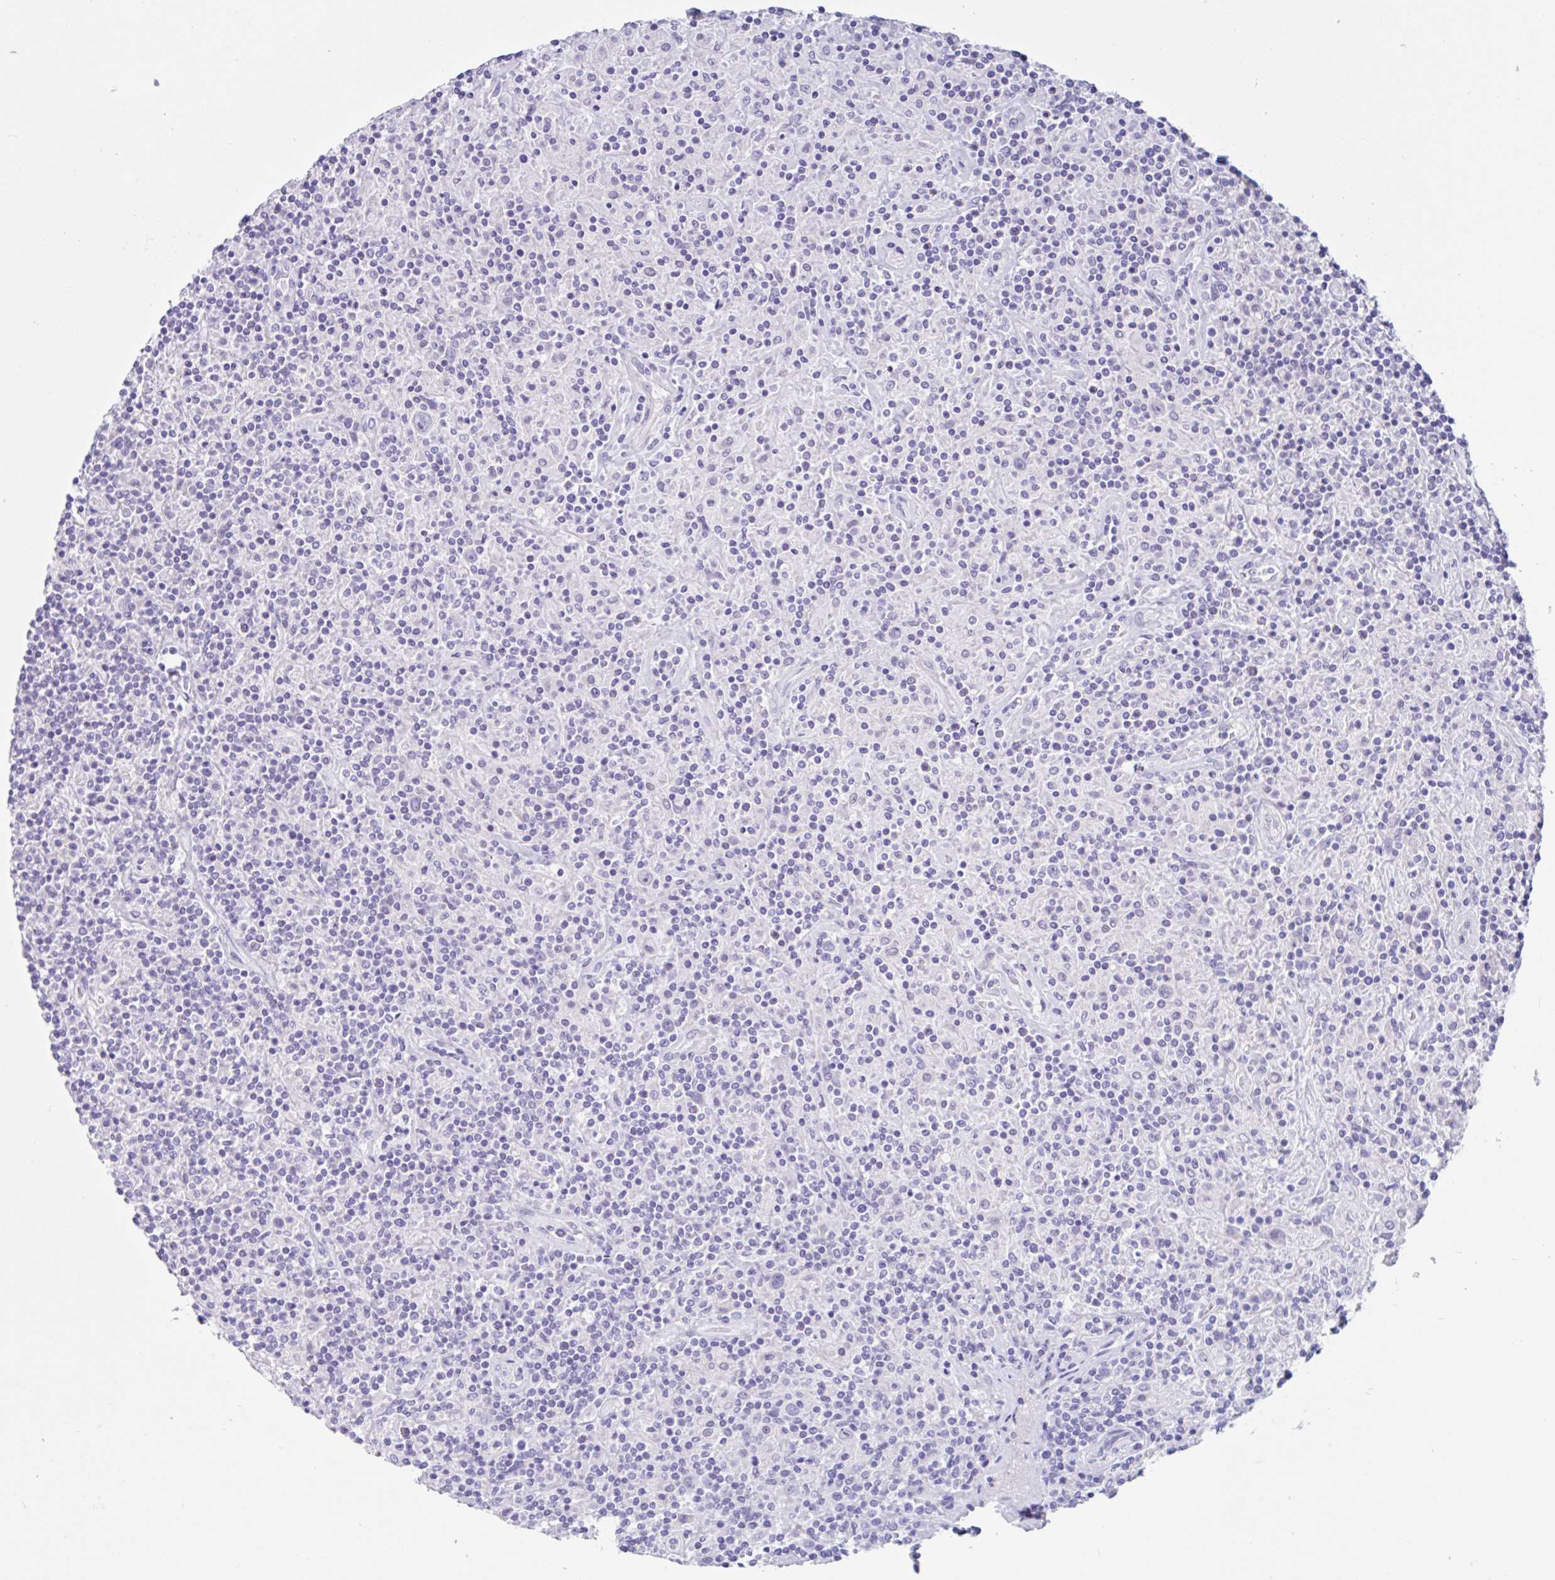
{"staining": {"intensity": "negative", "quantity": "none", "location": "none"}, "tissue": "lymphoma", "cell_type": "Tumor cells", "image_type": "cancer", "snomed": [{"axis": "morphology", "description": "Hodgkin's disease, NOS"}, {"axis": "topography", "description": "Lymph node"}], "caption": "Immunohistochemistry micrograph of neoplastic tissue: lymphoma stained with DAB (3,3'-diaminobenzidine) shows no significant protein expression in tumor cells.", "gene": "OR6N2", "patient": {"sex": "male", "age": 70}}